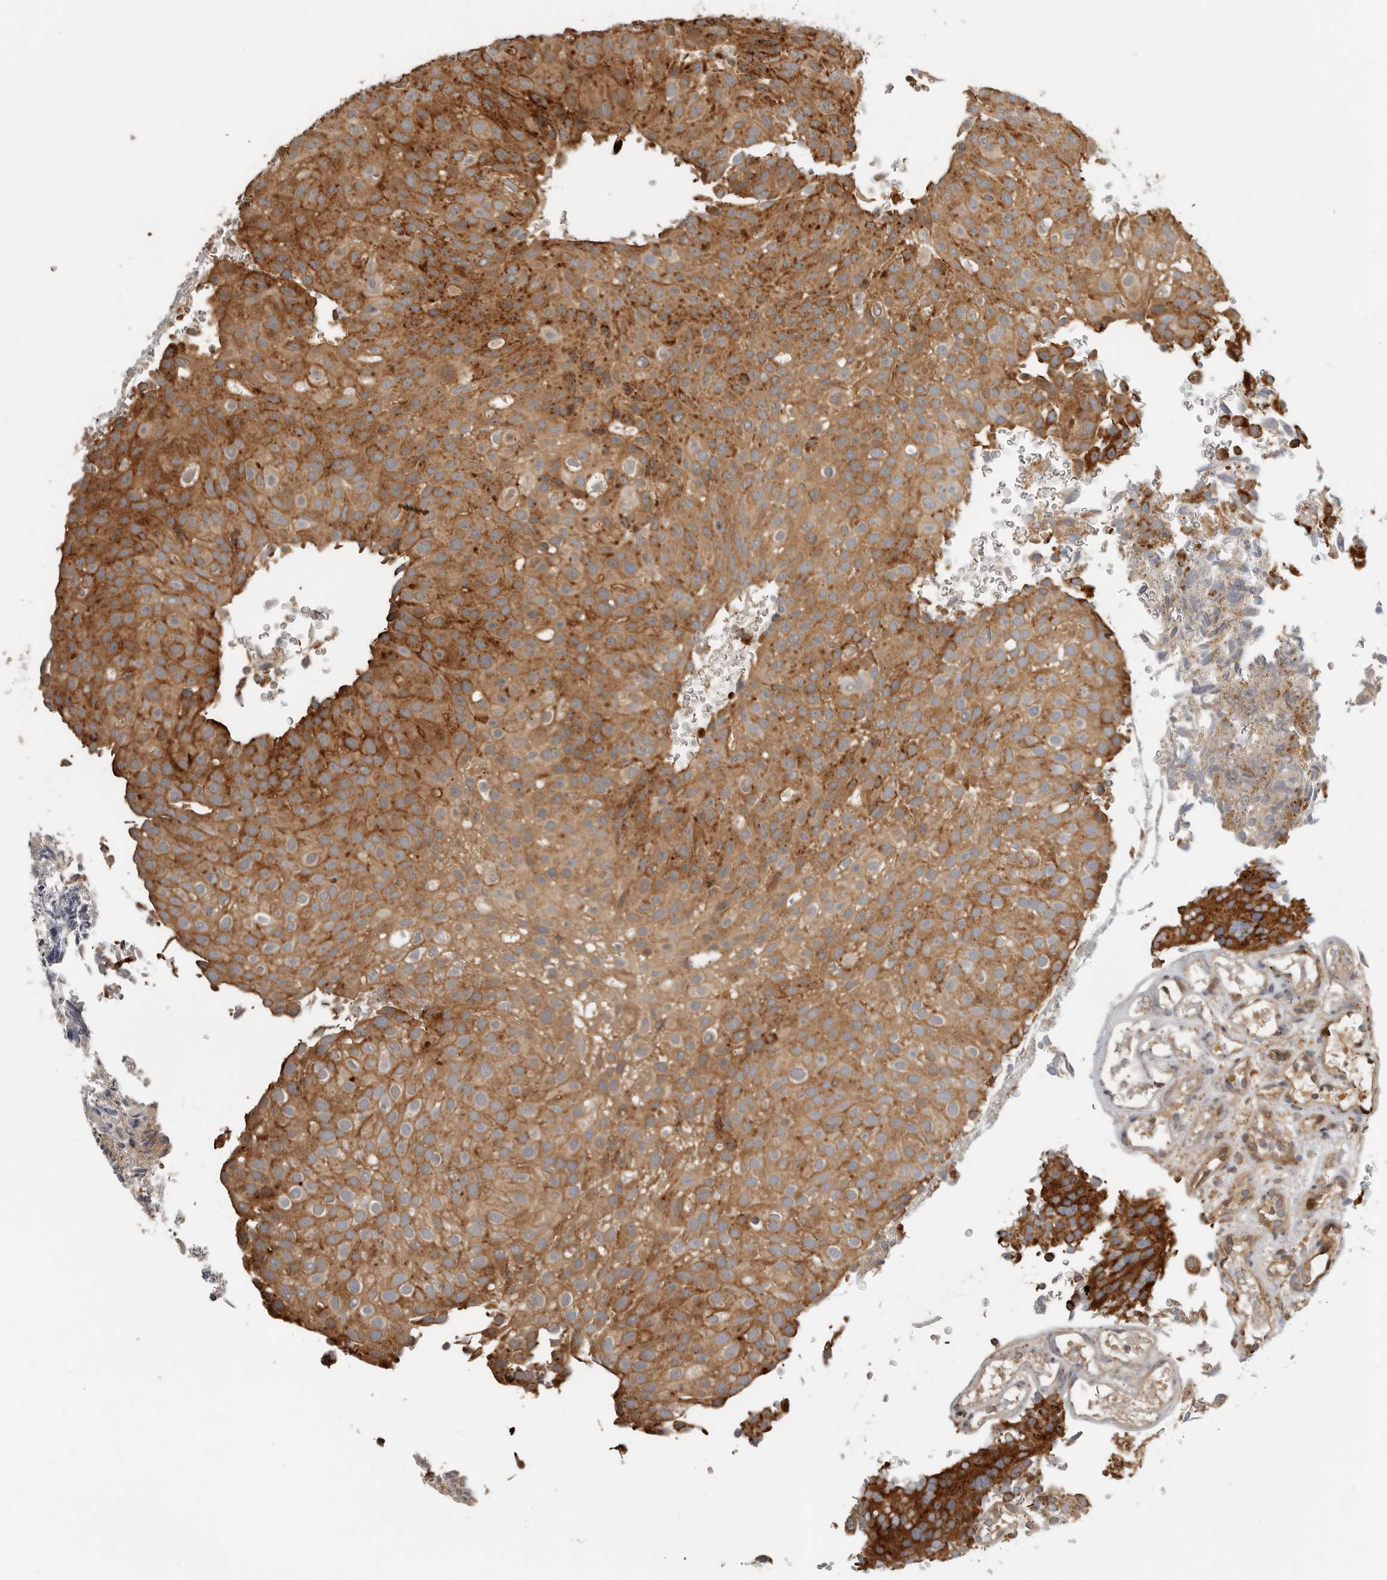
{"staining": {"intensity": "moderate", "quantity": ">75%", "location": "cytoplasmic/membranous"}, "tissue": "urothelial cancer", "cell_type": "Tumor cells", "image_type": "cancer", "snomed": [{"axis": "morphology", "description": "Urothelial carcinoma, Low grade"}, {"axis": "topography", "description": "Urinary bladder"}], "caption": "Immunohistochemical staining of urothelial cancer exhibits medium levels of moderate cytoplasmic/membranous positivity in approximately >75% of tumor cells.", "gene": "STRAP", "patient": {"sex": "male", "age": 78}}